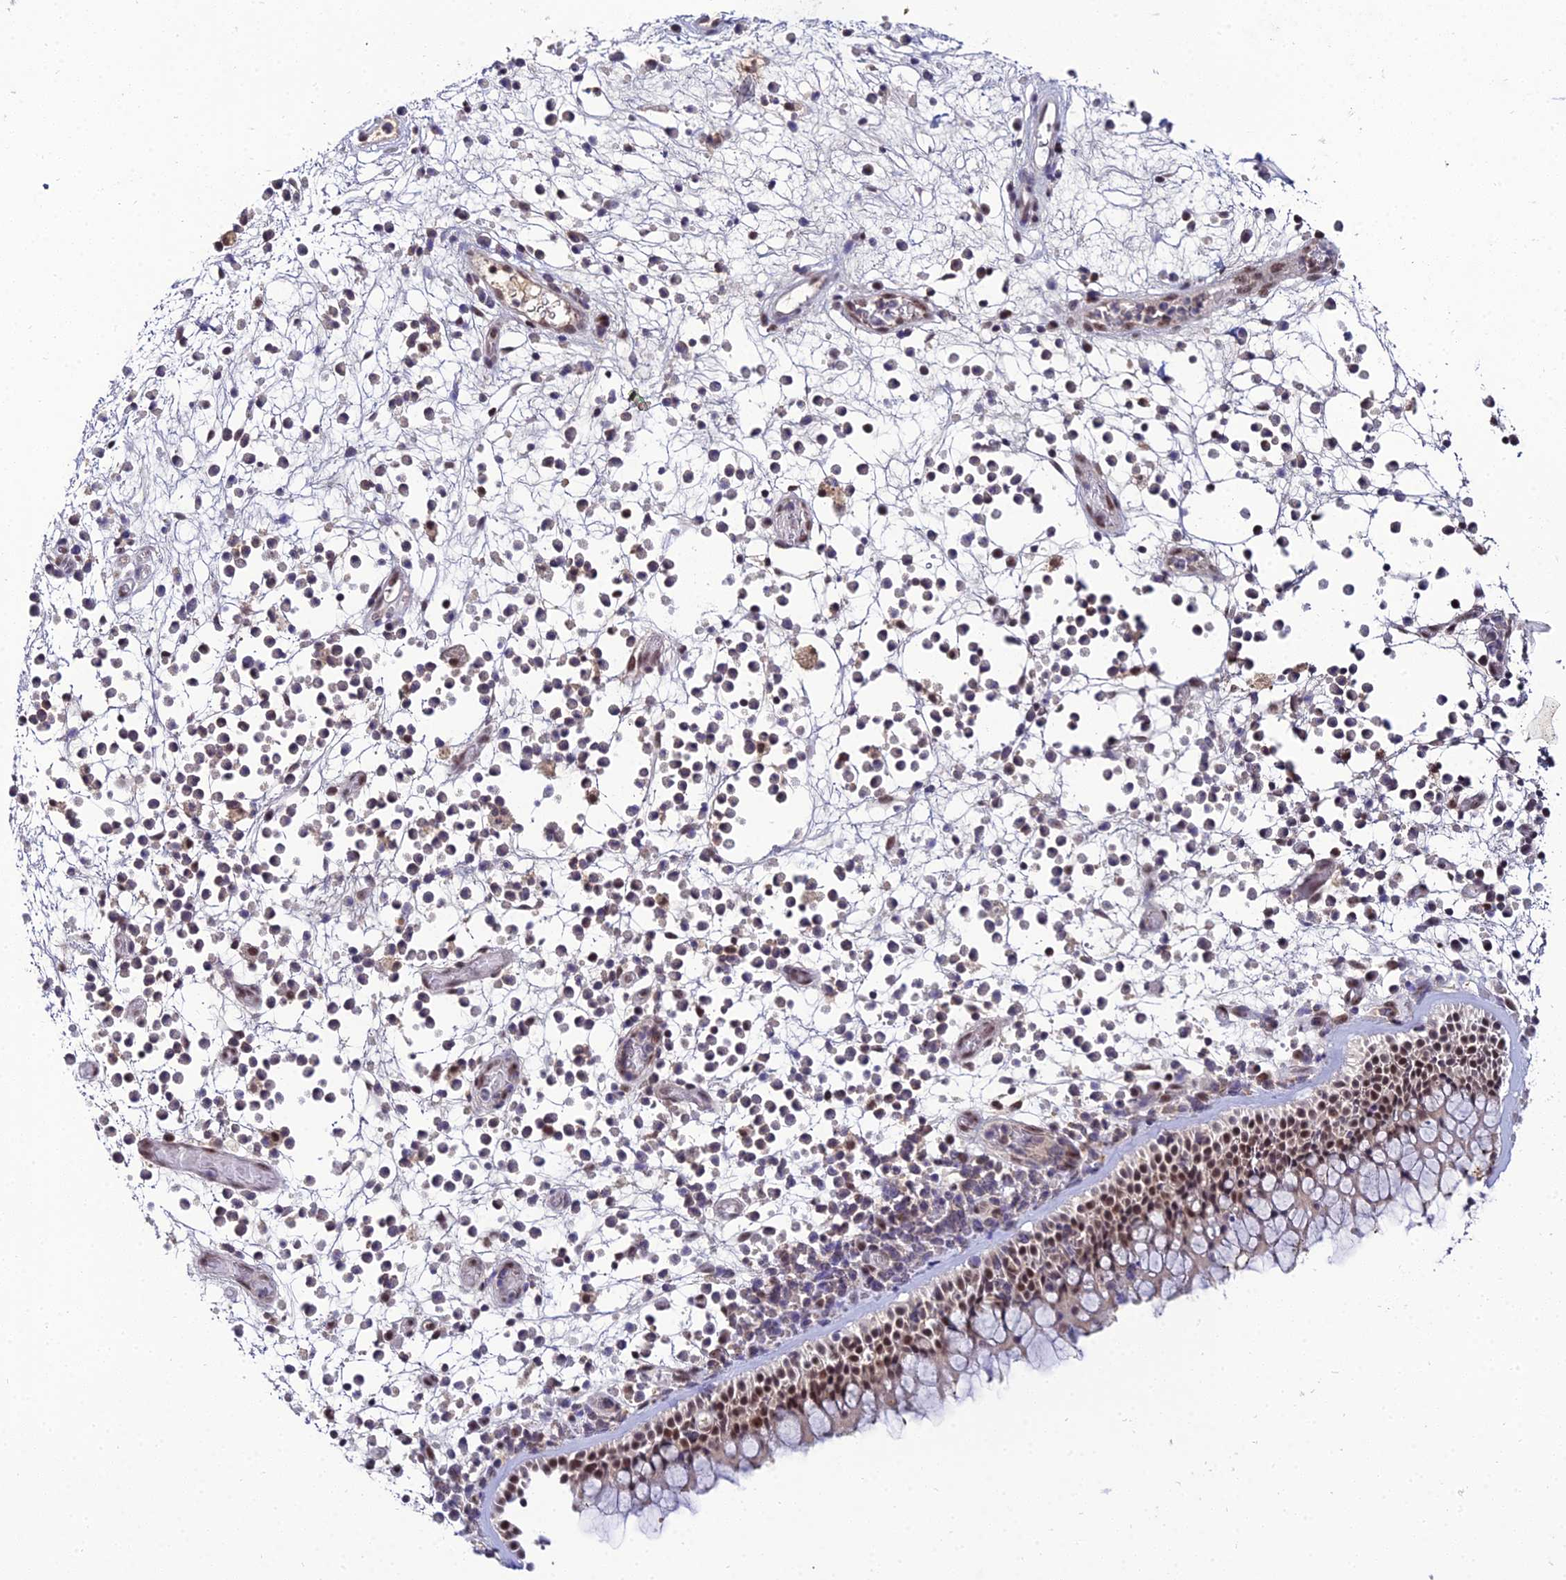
{"staining": {"intensity": "strong", "quantity": ">75%", "location": "nuclear"}, "tissue": "nasopharynx", "cell_type": "Respiratory epithelial cells", "image_type": "normal", "snomed": [{"axis": "morphology", "description": "Normal tissue, NOS"}, {"axis": "morphology", "description": "Inflammation, NOS"}, {"axis": "morphology", "description": "Malignant melanoma, Metastatic site"}, {"axis": "topography", "description": "Nasopharynx"}], "caption": "This micrograph exhibits immunohistochemistry (IHC) staining of normal nasopharynx, with high strong nuclear expression in about >75% of respiratory epithelial cells.", "gene": "EXOSC3", "patient": {"sex": "male", "age": 70}}